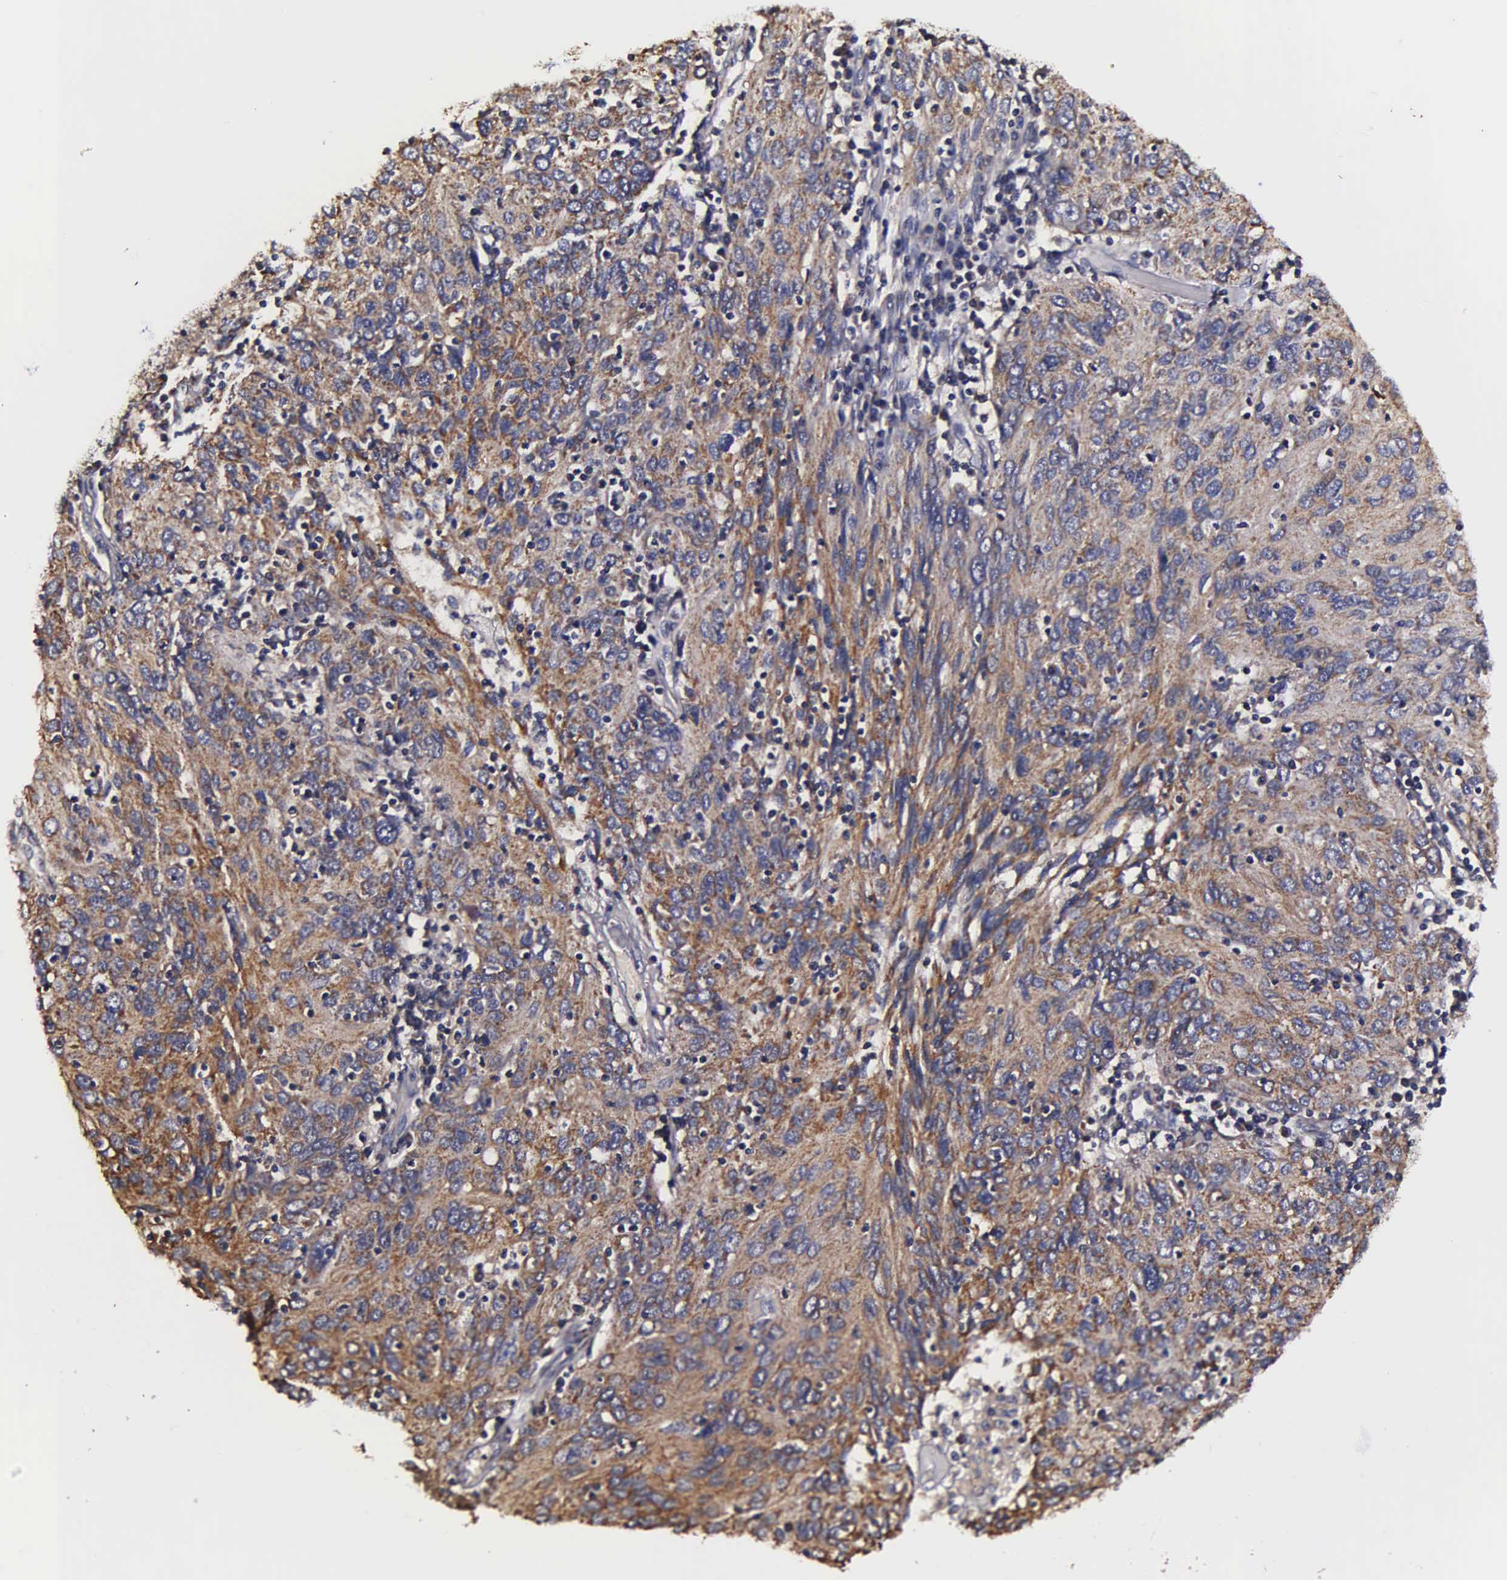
{"staining": {"intensity": "weak", "quantity": ">75%", "location": "cytoplasmic/membranous"}, "tissue": "ovarian cancer", "cell_type": "Tumor cells", "image_type": "cancer", "snomed": [{"axis": "morphology", "description": "Carcinoma, endometroid"}, {"axis": "topography", "description": "Ovary"}], "caption": "Ovarian cancer tissue reveals weak cytoplasmic/membranous staining in approximately >75% of tumor cells", "gene": "PSMA3", "patient": {"sex": "female", "age": 50}}